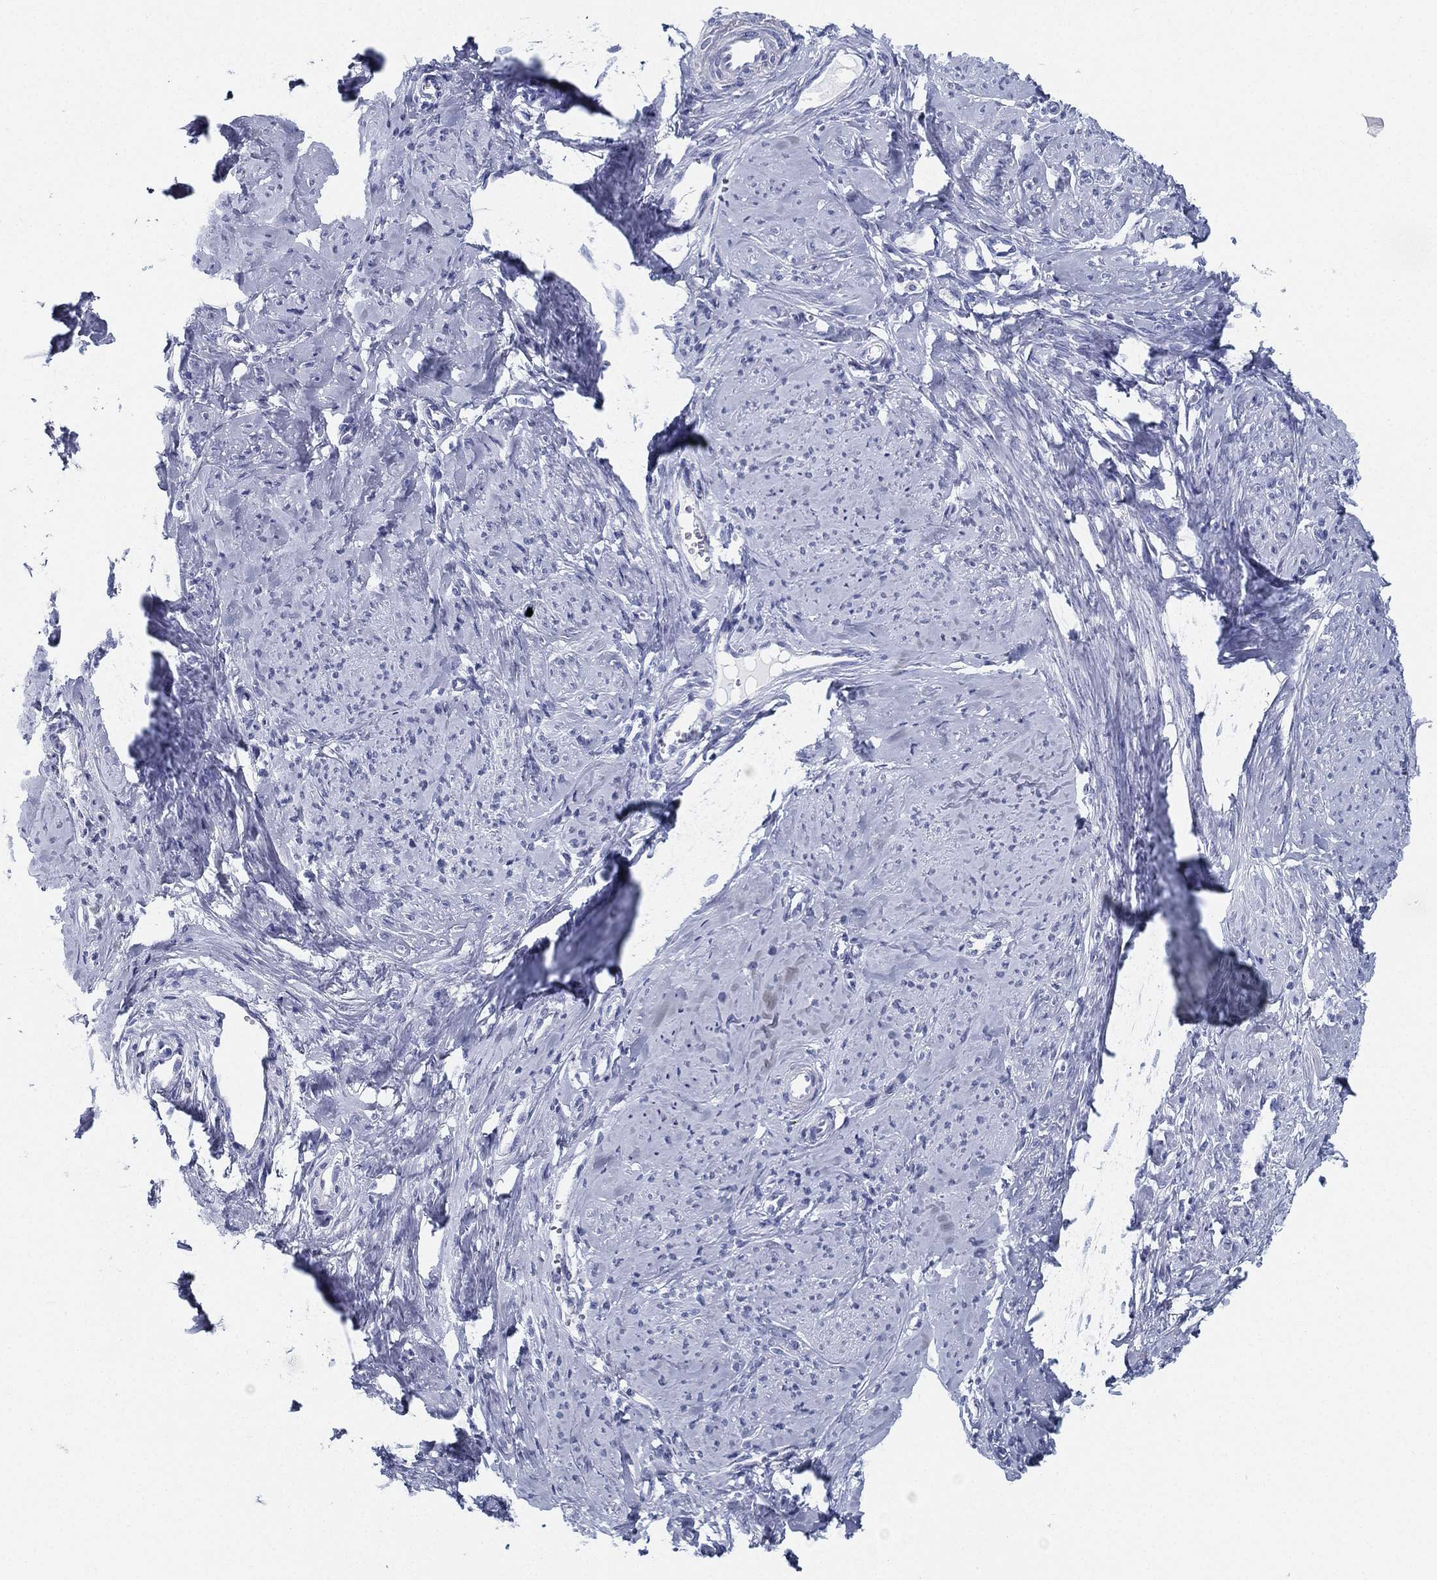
{"staining": {"intensity": "negative", "quantity": "none", "location": "none"}, "tissue": "smooth muscle", "cell_type": "Smooth muscle cells", "image_type": "normal", "snomed": [{"axis": "morphology", "description": "Normal tissue, NOS"}, {"axis": "topography", "description": "Smooth muscle"}], "caption": "Photomicrograph shows no protein staining in smooth muscle cells of unremarkable smooth muscle. Nuclei are stained in blue.", "gene": "ATP1B2", "patient": {"sex": "female", "age": 48}}